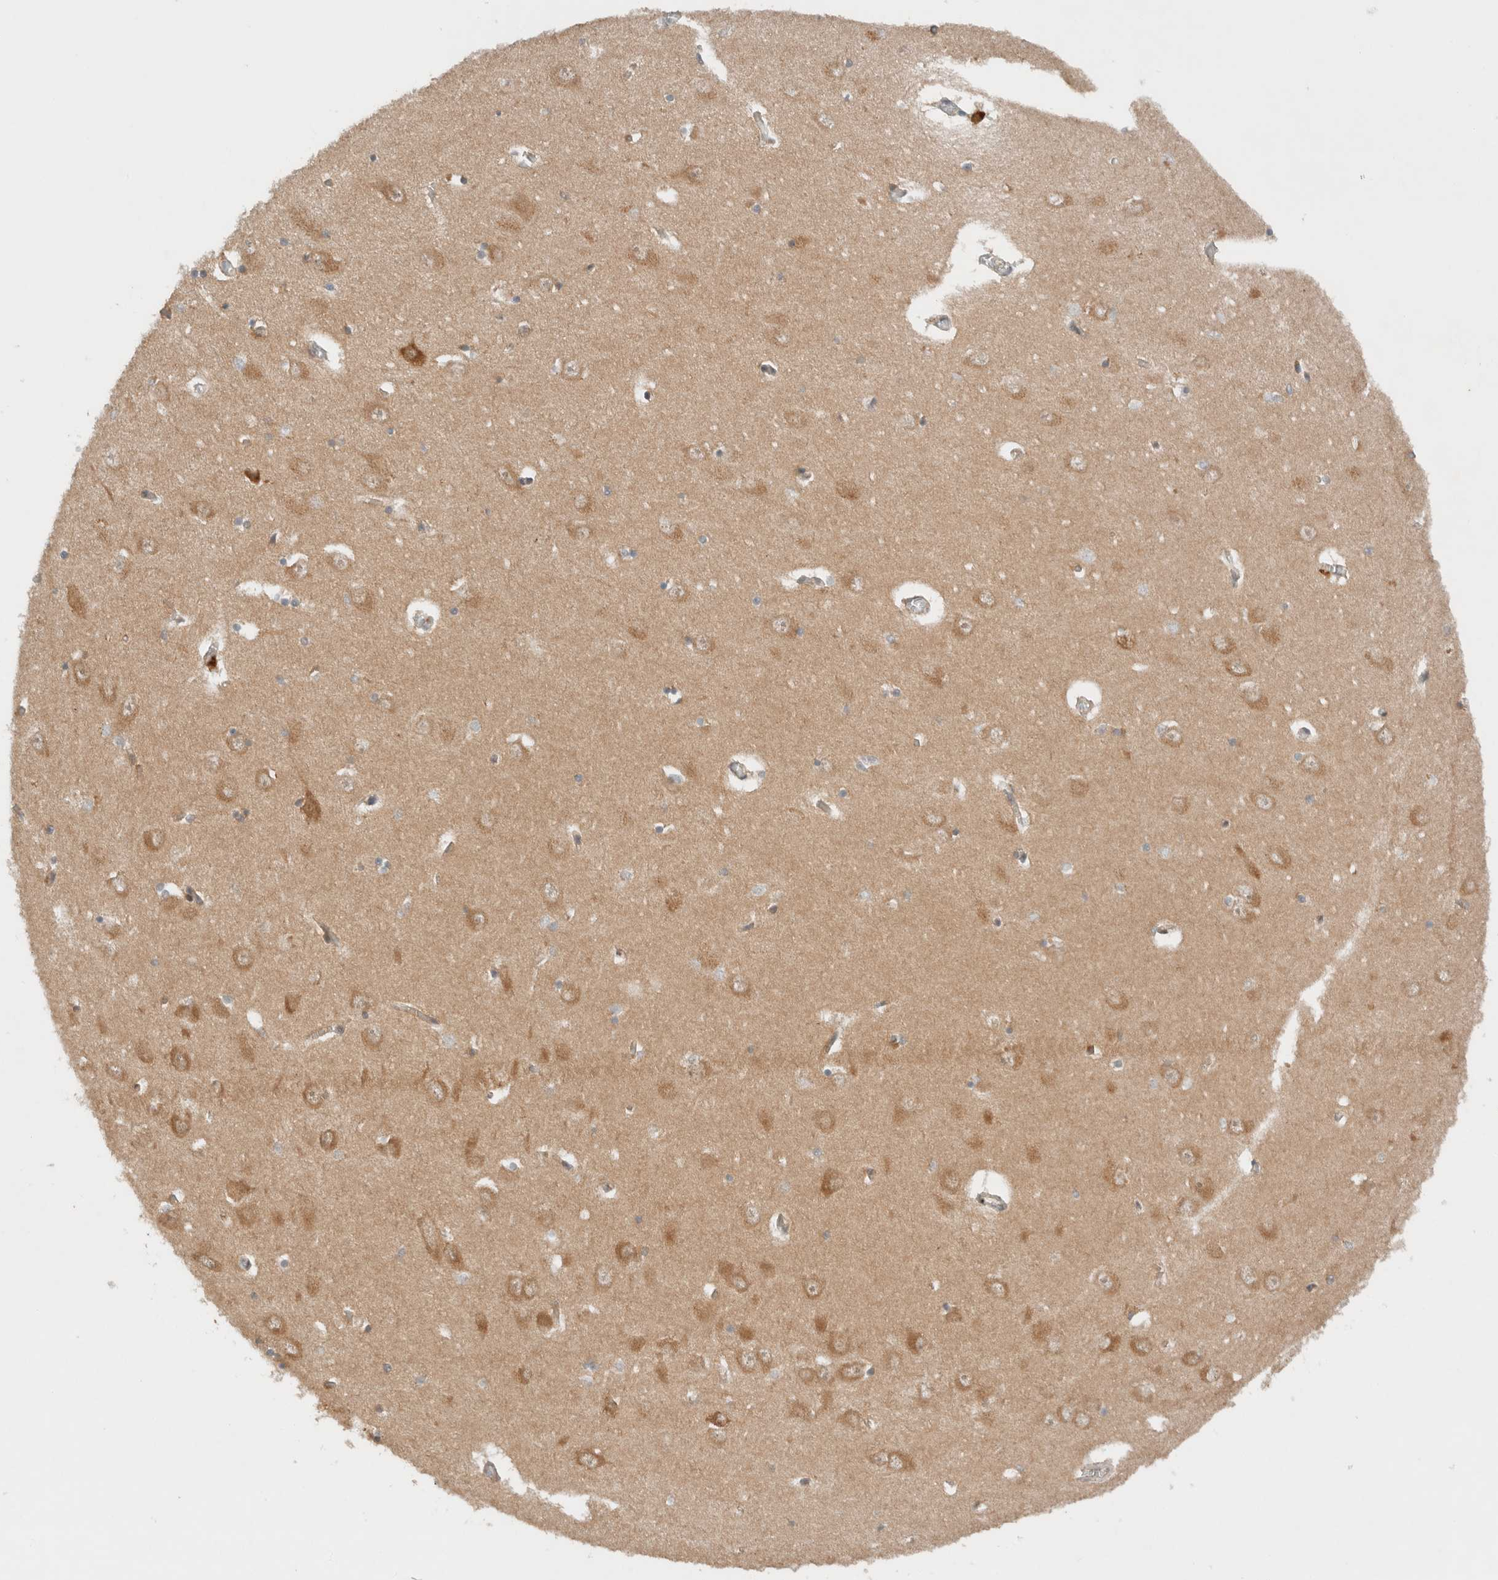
{"staining": {"intensity": "moderate", "quantity": "<25%", "location": "cytoplasmic/membranous"}, "tissue": "hippocampus", "cell_type": "Glial cells", "image_type": "normal", "snomed": [{"axis": "morphology", "description": "Normal tissue, NOS"}, {"axis": "topography", "description": "Hippocampus"}], "caption": "A micrograph of human hippocampus stained for a protein displays moderate cytoplasmic/membranous brown staining in glial cells. The staining was performed using DAB (3,3'-diaminobenzidine) to visualize the protein expression in brown, while the nuclei were stained in blue with hematoxylin (Magnification: 20x).", "gene": "ARFGEF2", "patient": {"sex": "male", "age": 70}}